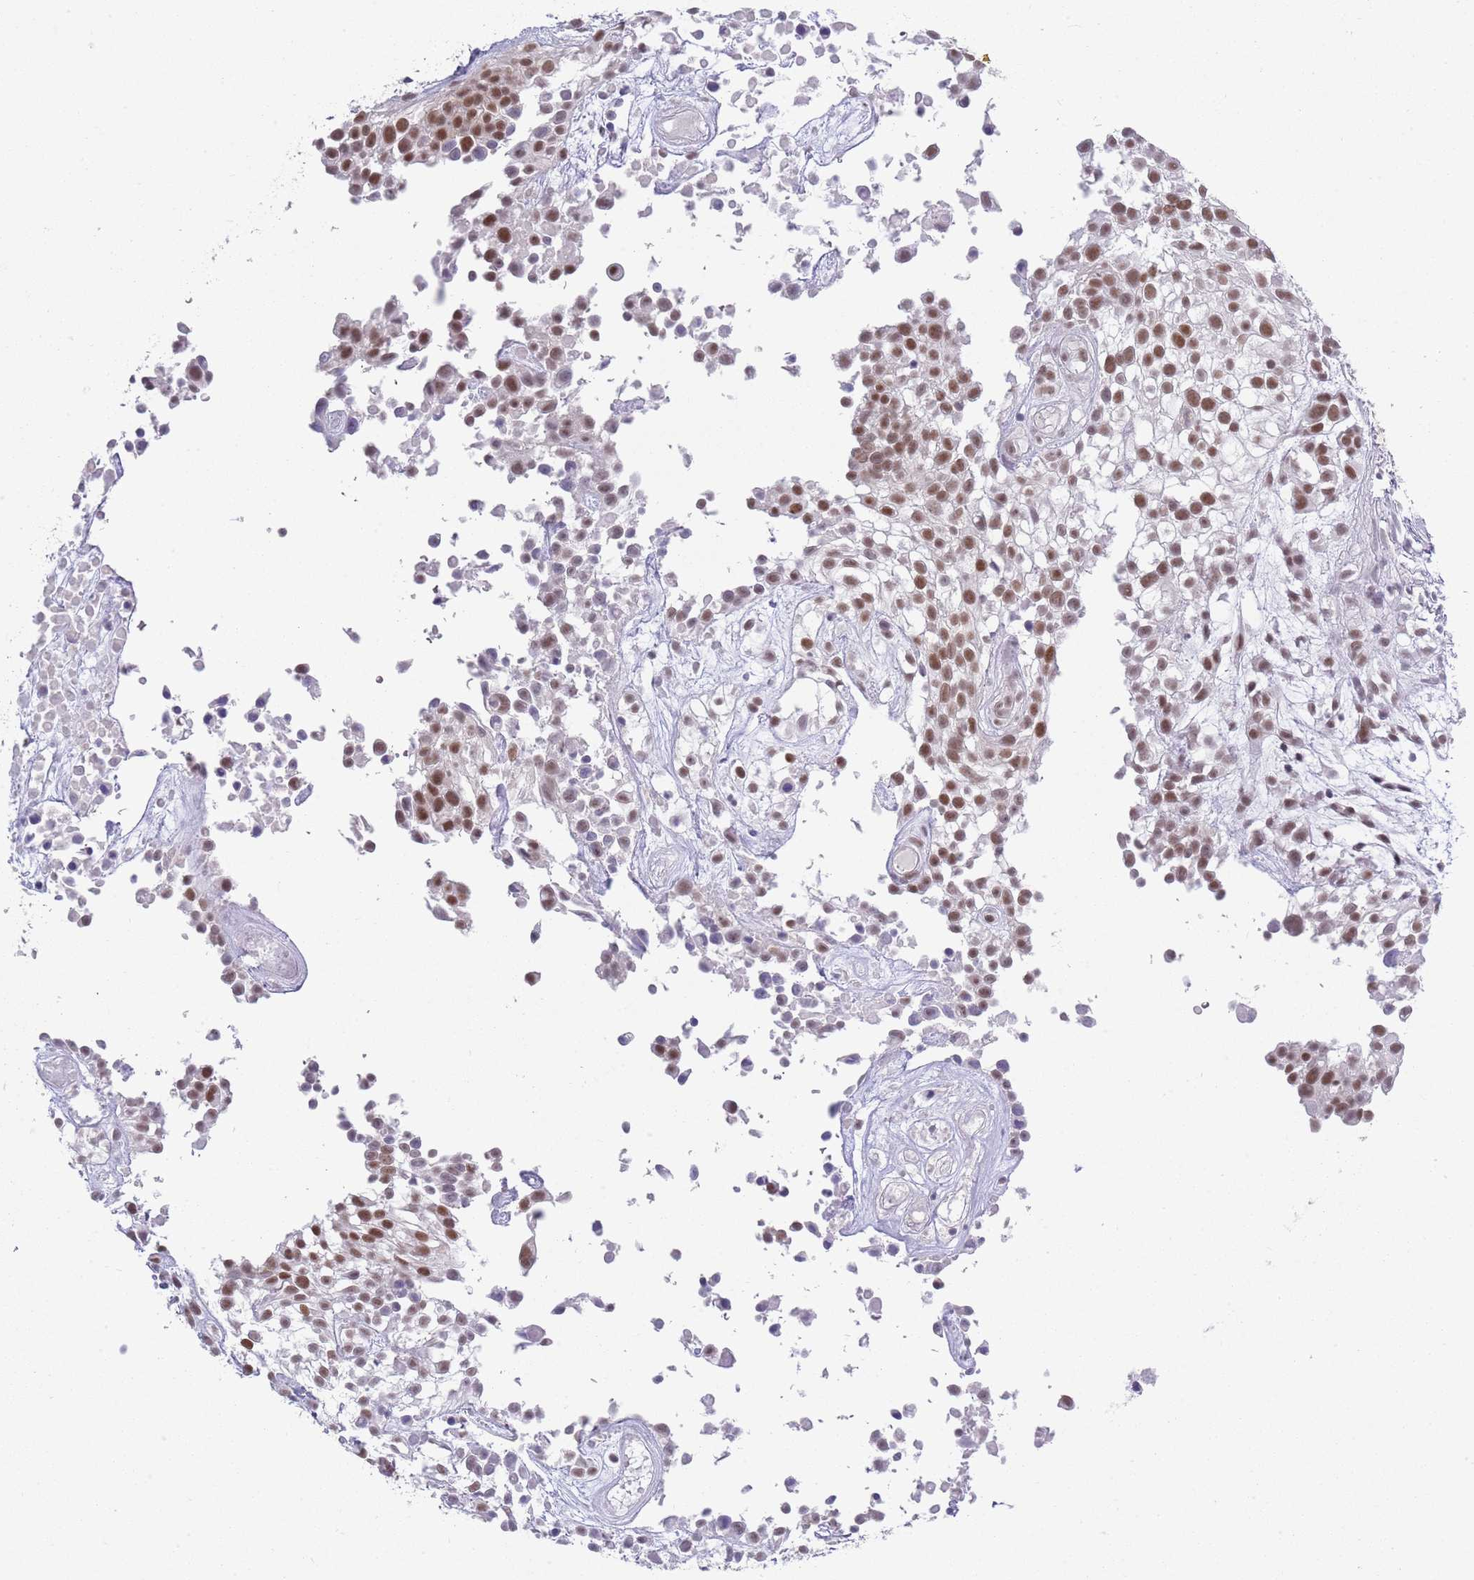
{"staining": {"intensity": "moderate", "quantity": ">75%", "location": "nuclear"}, "tissue": "urothelial cancer", "cell_type": "Tumor cells", "image_type": "cancer", "snomed": [{"axis": "morphology", "description": "Urothelial carcinoma, High grade"}, {"axis": "topography", "description": "Urinary bladder"}], "caption": "This micrograph demonstrates urothelial cancer stained with IHC to label a protein in brown. The nuclear of tumor cells show moderate positivity for the protein. Nuclei are counter-stained blue.", "gene": "SEPHS2", "patient": {"sex": "male", "age": 56}}